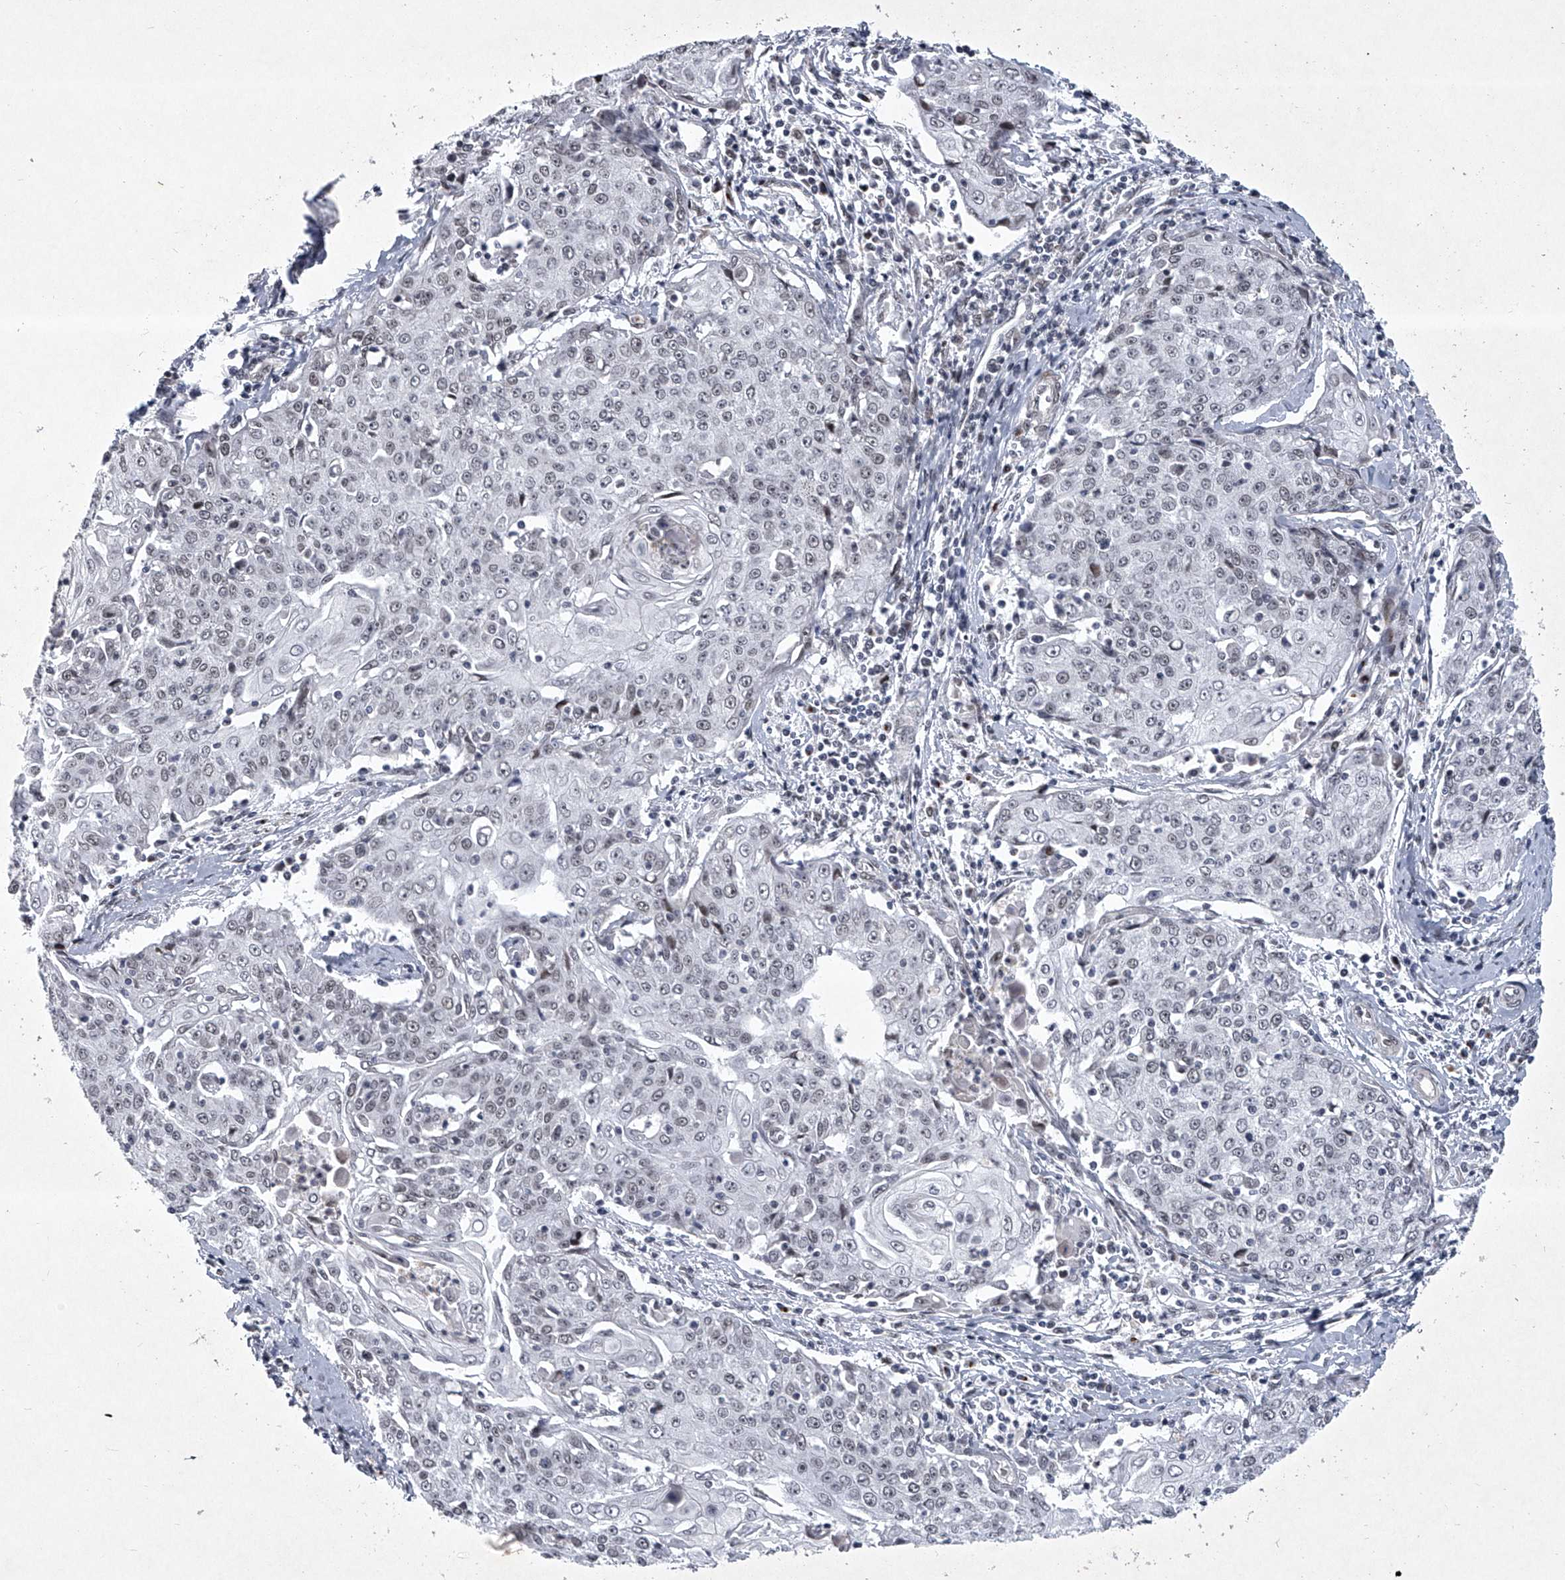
{"staining": {"intensity": "negative", "quantity": "none", "location": "none"}, "tissue": "cervical cancer", "cell_type": "Tumor cells", "image_type": "cancer", "snomed": [{"axis": "morphology", "description": "Squamous cell carcinoma, NOS"}, {"axis": "topography", "description": "Cervix"}], "caption": "A high-resolution histopathology image shows immunohistochemistry staining of cervical squamous cell carcinoma, which reveals no significant expression in tumor cells.", "gene": "MLLT1", "patient": {"sex": "female", "age": 48}}